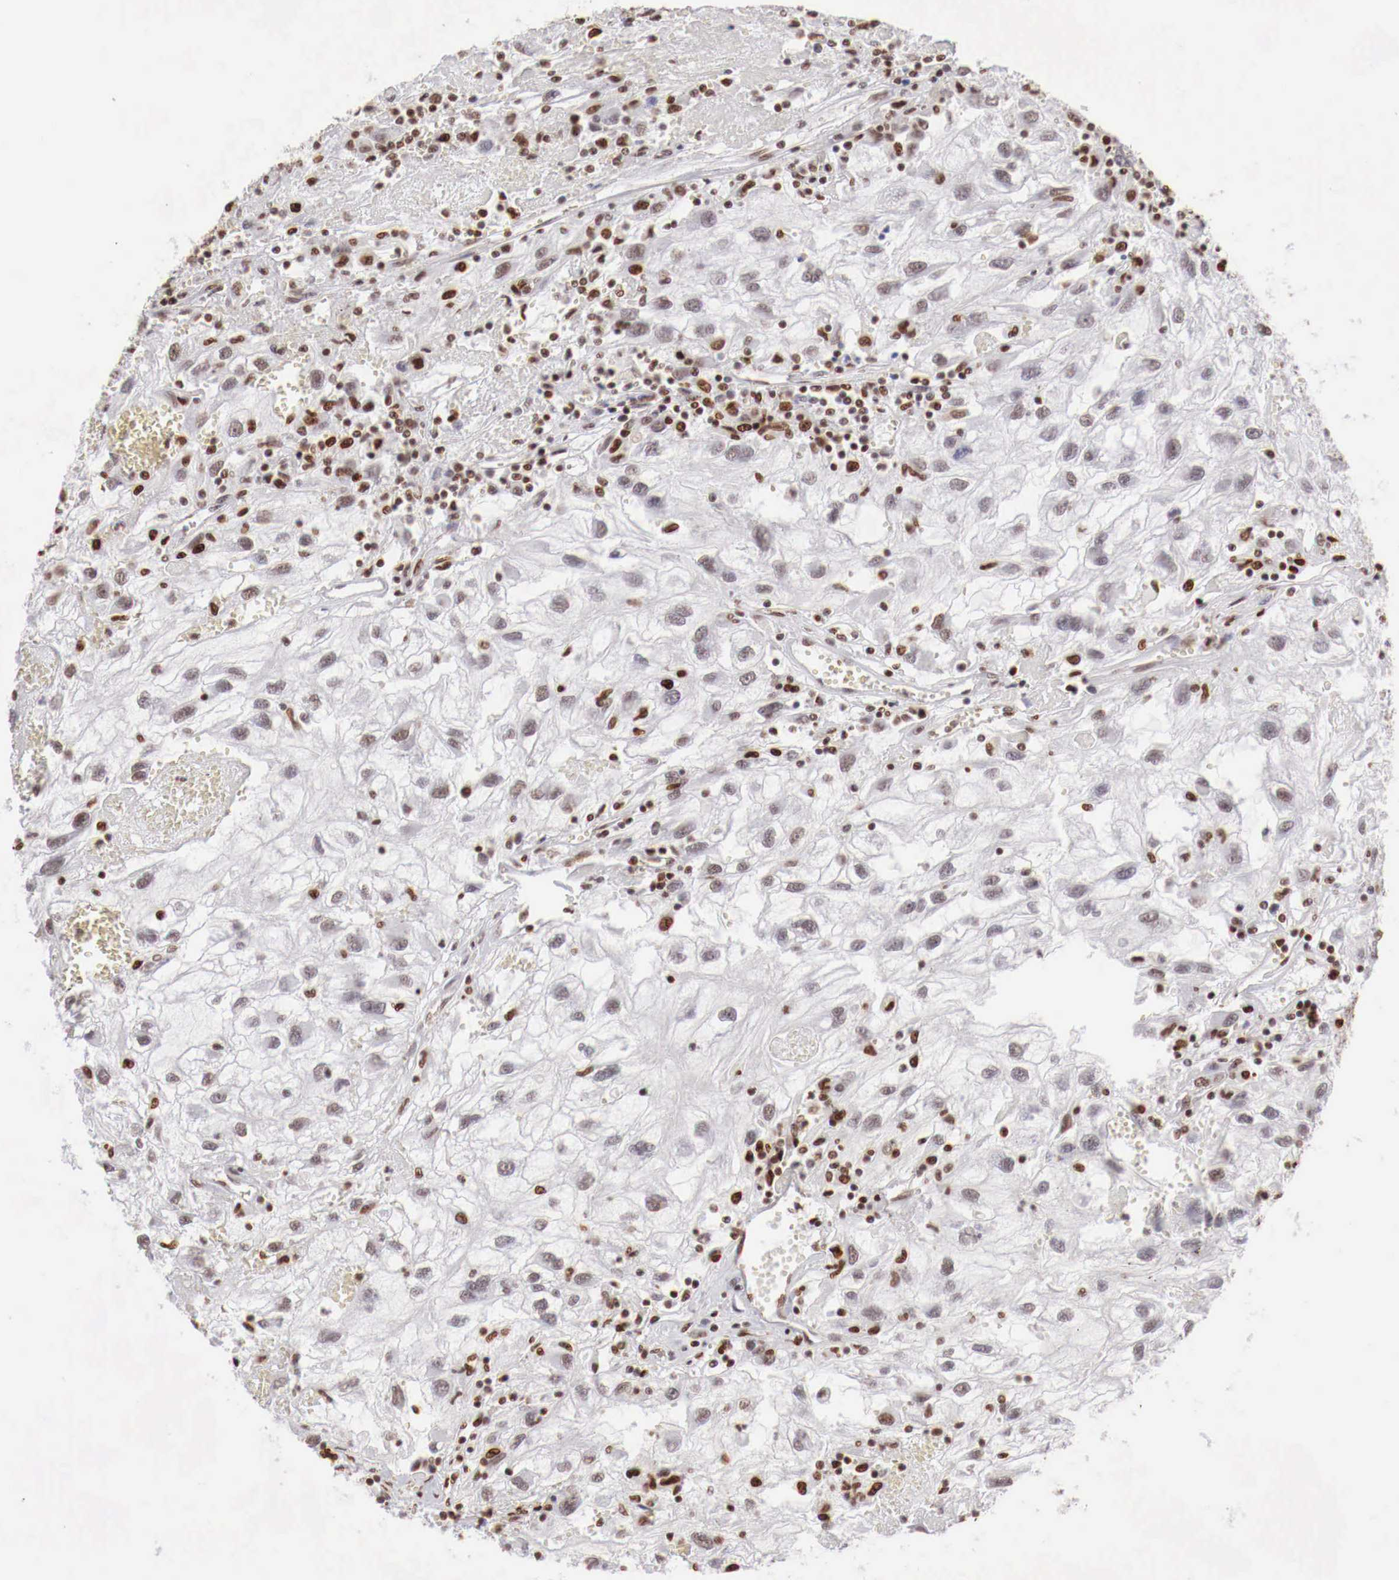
{"staining": {"intensity": "weak", "quantity": ">75%", "location": "nuclear"}, "tissue": "renal cancer", "cell_type": "Tumor cells", "image_type": "cancer", "snomed": [{"axis": "morphology", "description": "Normal tissue, NOS"}, {"axis": "morphology", "description": "Adenocarcinoma, NOS"}, {"axis": "topography", "description": "Kidney"}], "caption": "Immunohistochemical staining of human renal cancer demonstrates low levels of weak nuclear positivity in about >75% of tumor cells.", "gene": "MAX", "patient": {"sex": "male", "age": 71}}